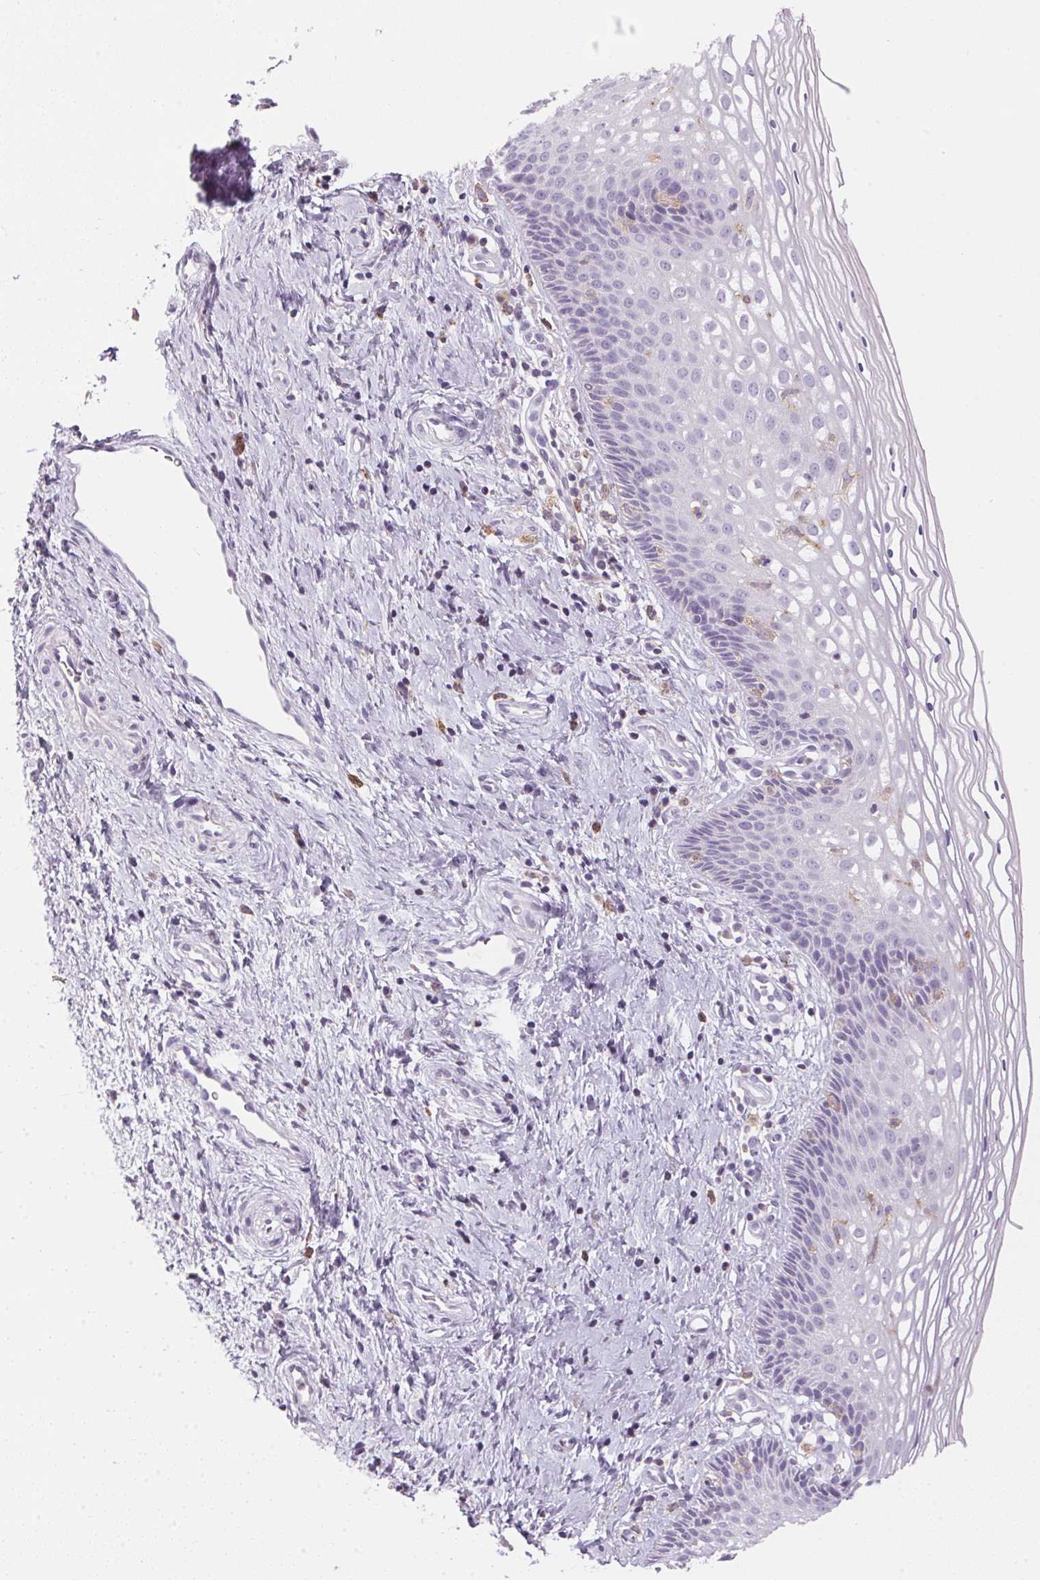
{"staining": {"intensity": "negative", "quantity": "none", "location": "none"}, "tissue": "cervix", "cell_type": "Glandular cells", "image_type": "normal", "snomed": [{"axis": "morphology", "description": "Normal tissue, NOS"}, {"axis": "topography", "description": "Cervix"}], "caption": "This is a histopathology image of immunohistochemistry (IHC) staining of unremarkable cervix, which shows no positivity in glandular cells.", "gene": "ECPAS", "patient": {"sex": "female", "age": 34}}